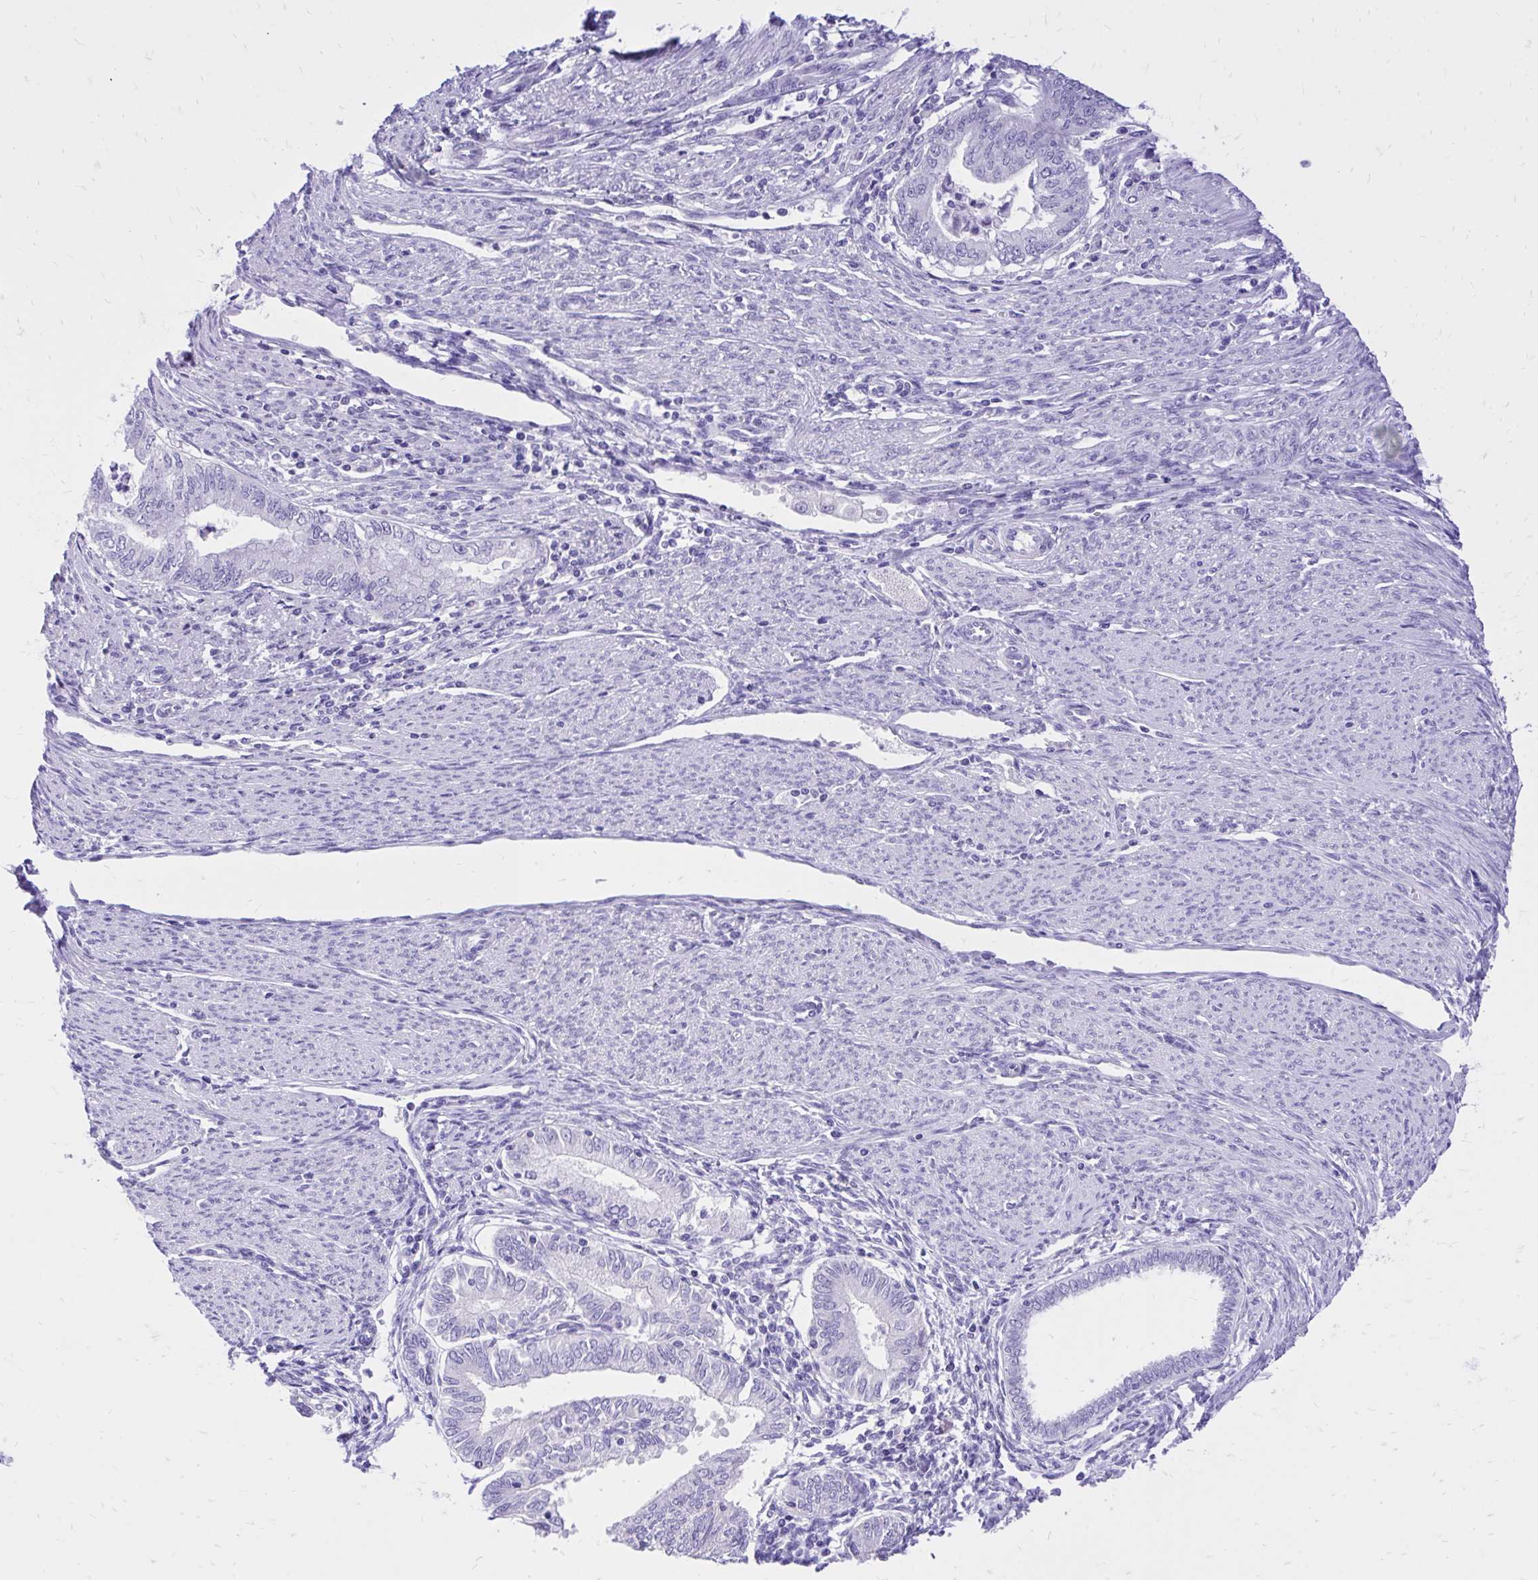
{"staining": {"intensity": "negative", "quantity": "none", "location": "none"}, "tissue": "endometrial cancer", "cell_type": "Tumor cells", "image_type": "cancer", "snomed": [{"axis": "morphology", "description": "Adenocarcinoma, NOS"}, {"axis": "topography", "description": "Endometrium"}], "caption": "This photomicrograph is of endometrial cancer stained with IHC to label a protein in brown with the nuclei are counter-stained blue. There is no expression in tumor cells.", "gene": "MON1A", "patient": {"sex": "female", "age": 79}}